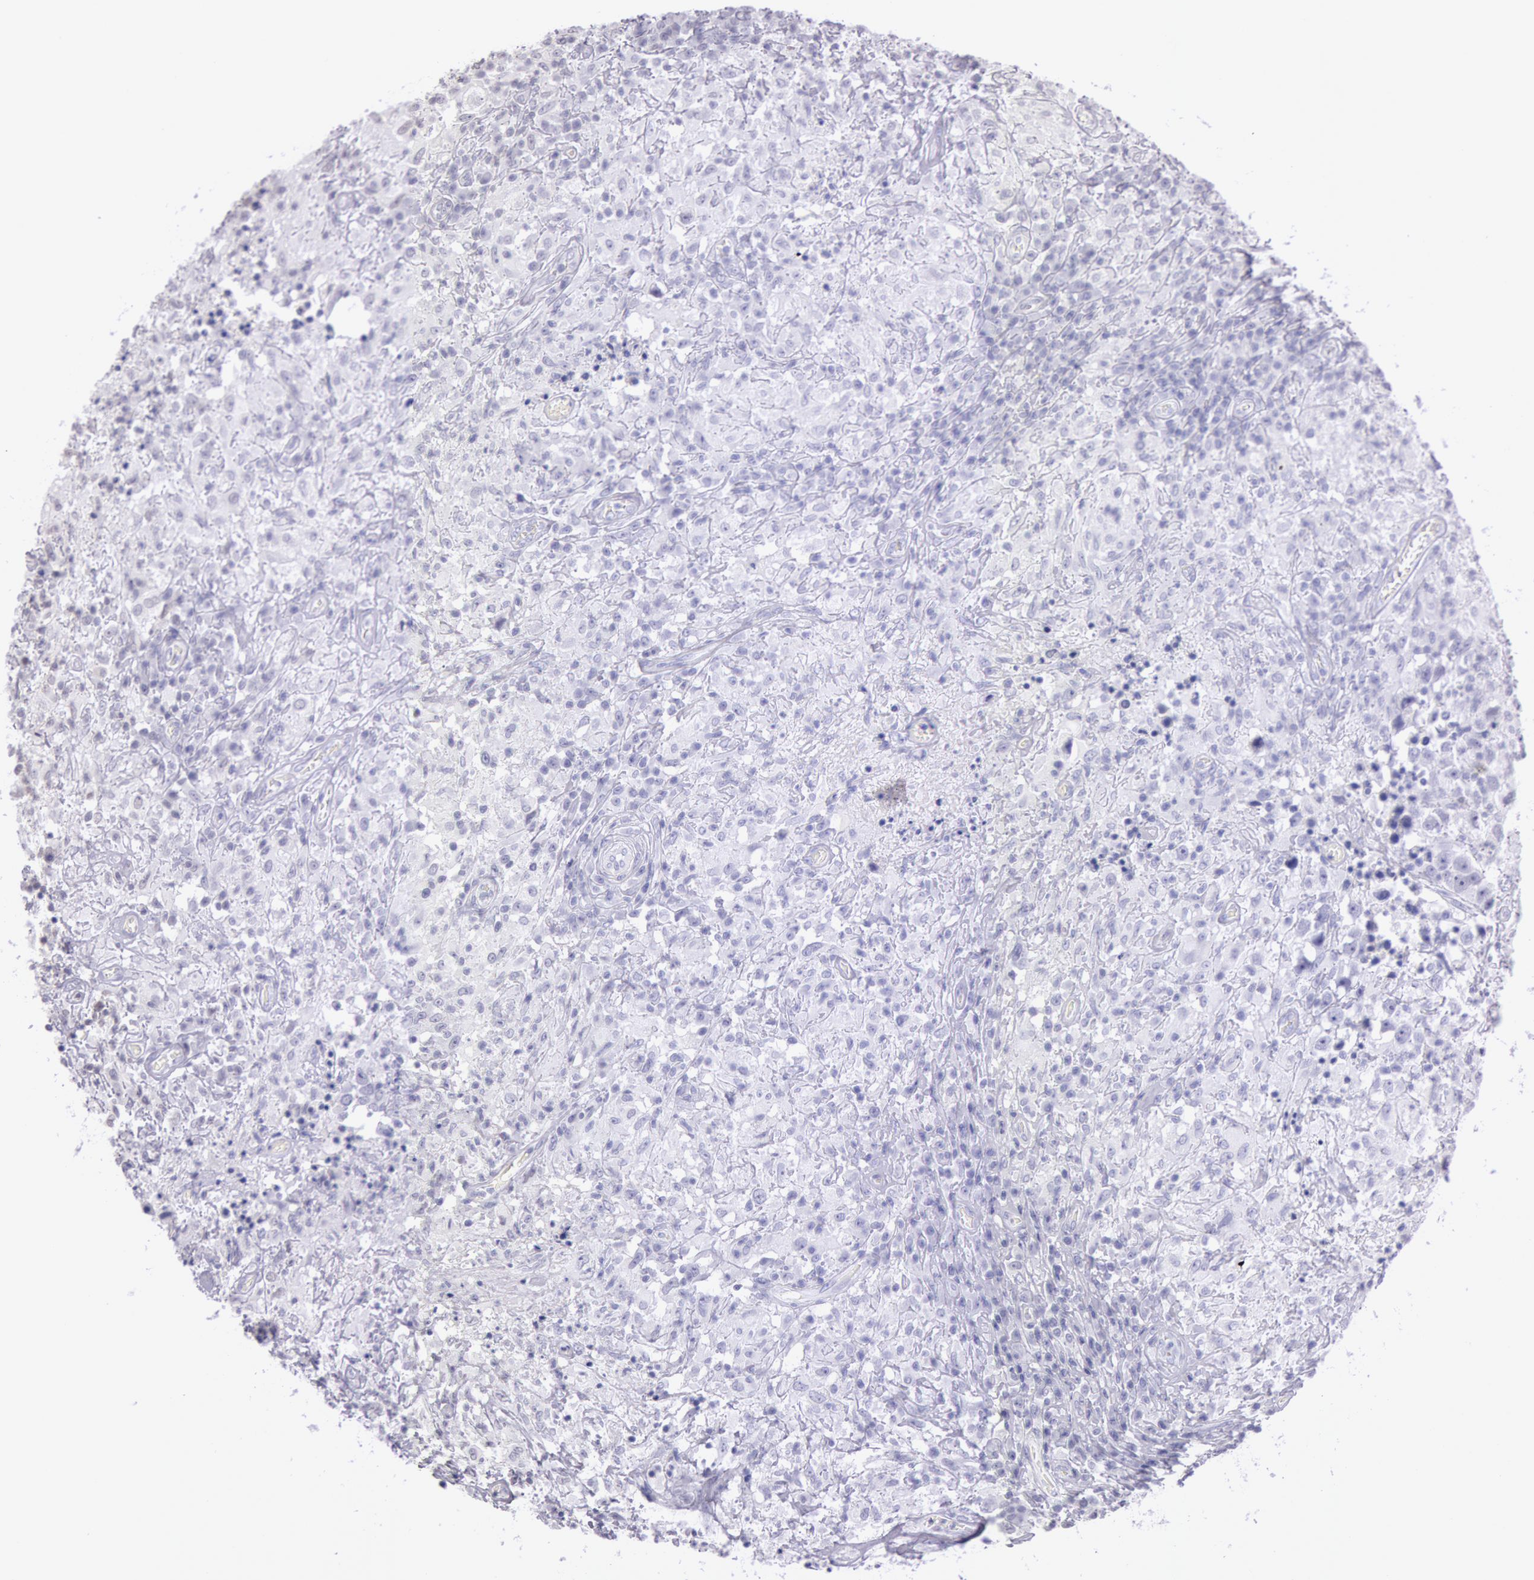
{"staining": {"intensity": "negative", "quantity": "none", "location": "none"}, "tissue": "testis cancer", "cell_type": "Tumor cells", "image_type": "cancer", "snomed": [{"axis": "morphology", "description": "Seminoma, NOS"}, {"axis": "topography", "description": "Testis"}], "caption": "Tumor cells are negative for brown protein staining in testis cancer (seminoma).", "gene": "ESS2", "patient": {"sex": "male", "age": 34}}